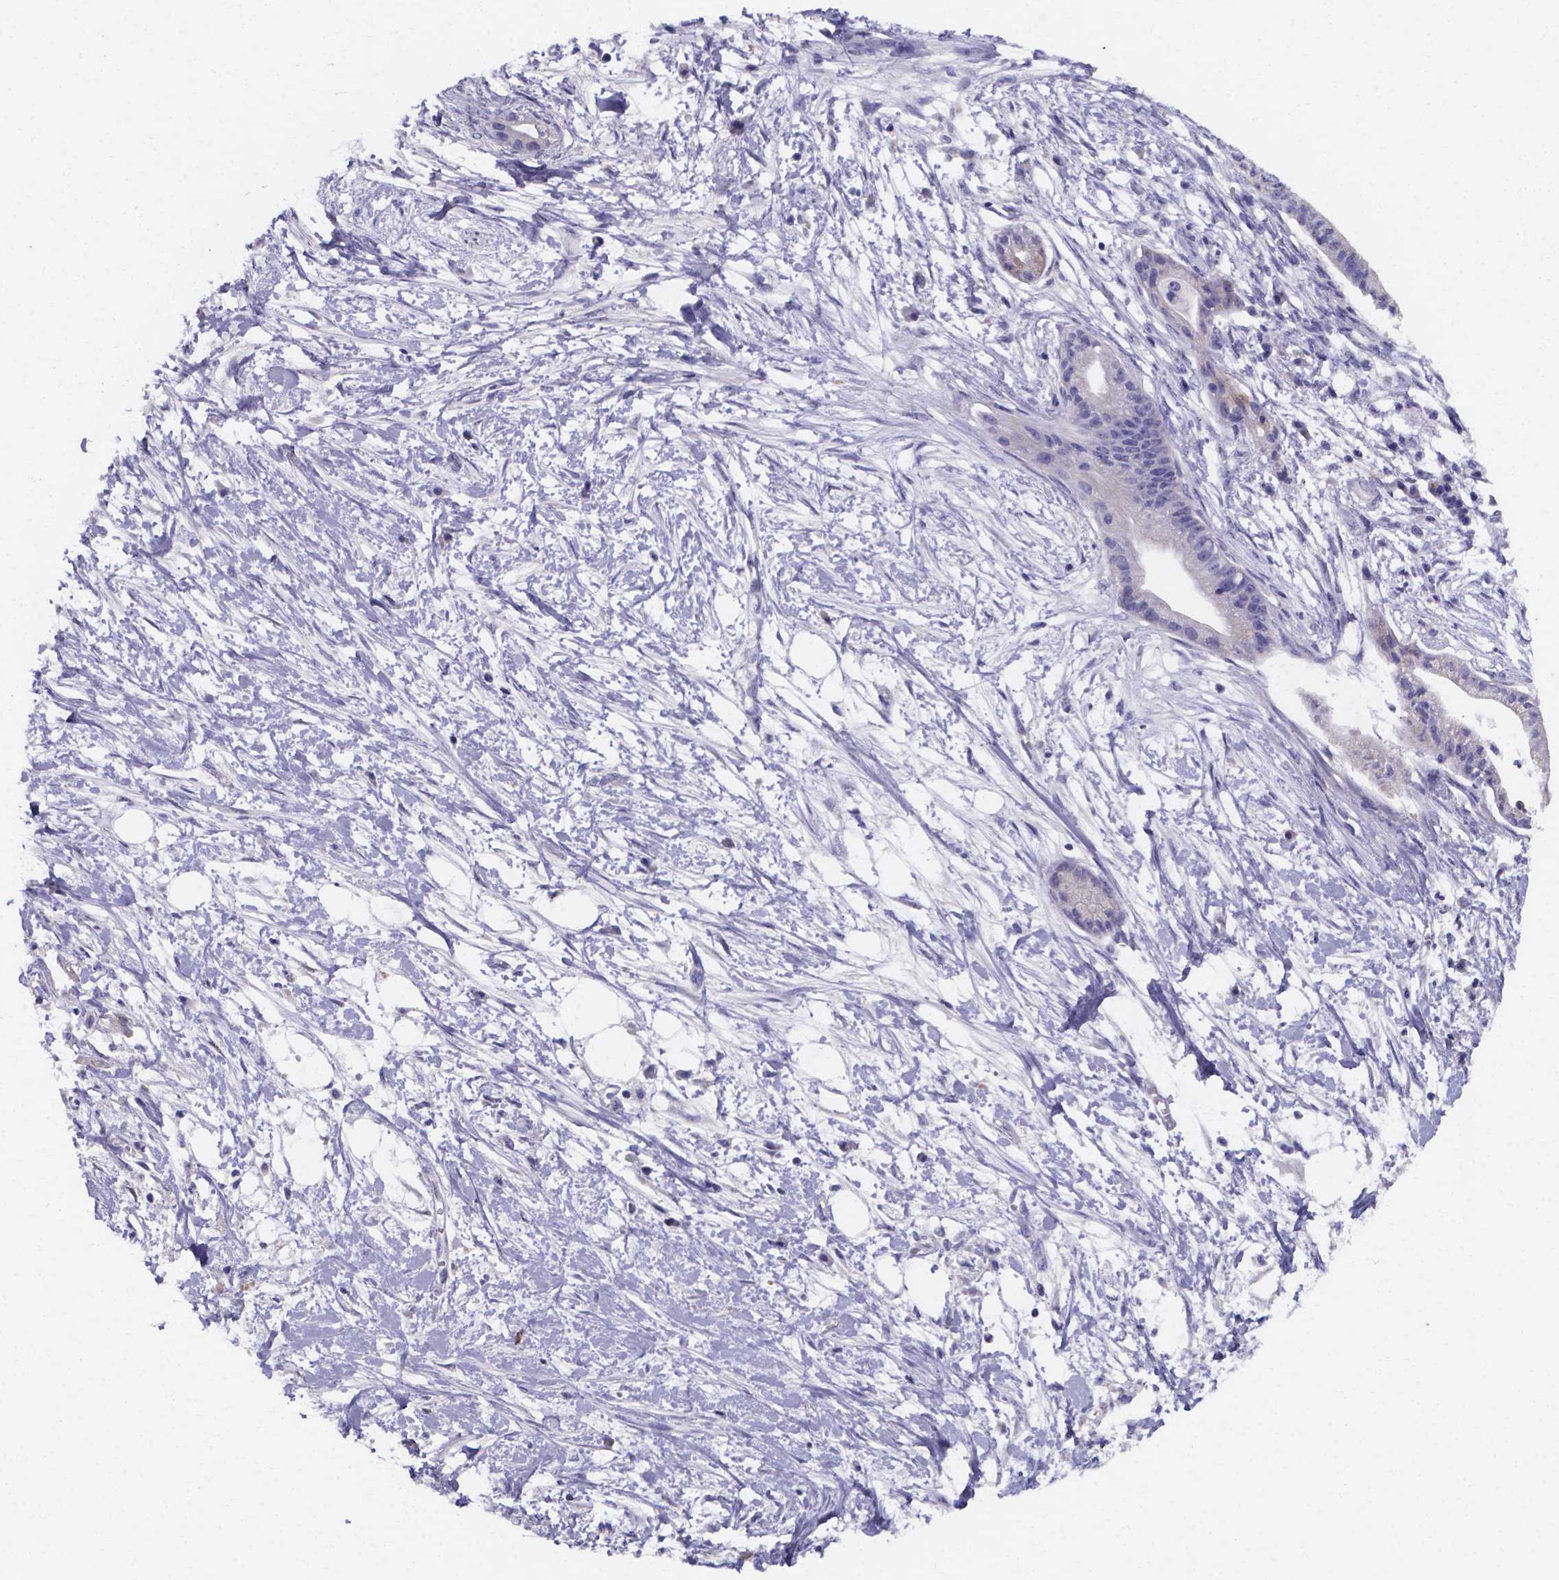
{"staining": {"intensity": "negative", "quantity": "none", "location": "none"}, "tissue": "pancreatic cancer", "cell_type": "Tumor cells", "image_type": "cancer", "snomed": [{"axis": "morphology", "description": "Normal tissue, NOS"}, {"axis": "morphology", "description": "Adenocarcinoma, NOS"}, {"axis": "topography", "description": "Lymph node"}, {"axis": "topography", "description": "Pancreas"}], "caption": "Tumor cells are negative for brown protein staining in adenocarcinoma (pancreatic).", "gene": "PAH", "patient": {"sex": "female", "age": 58}}